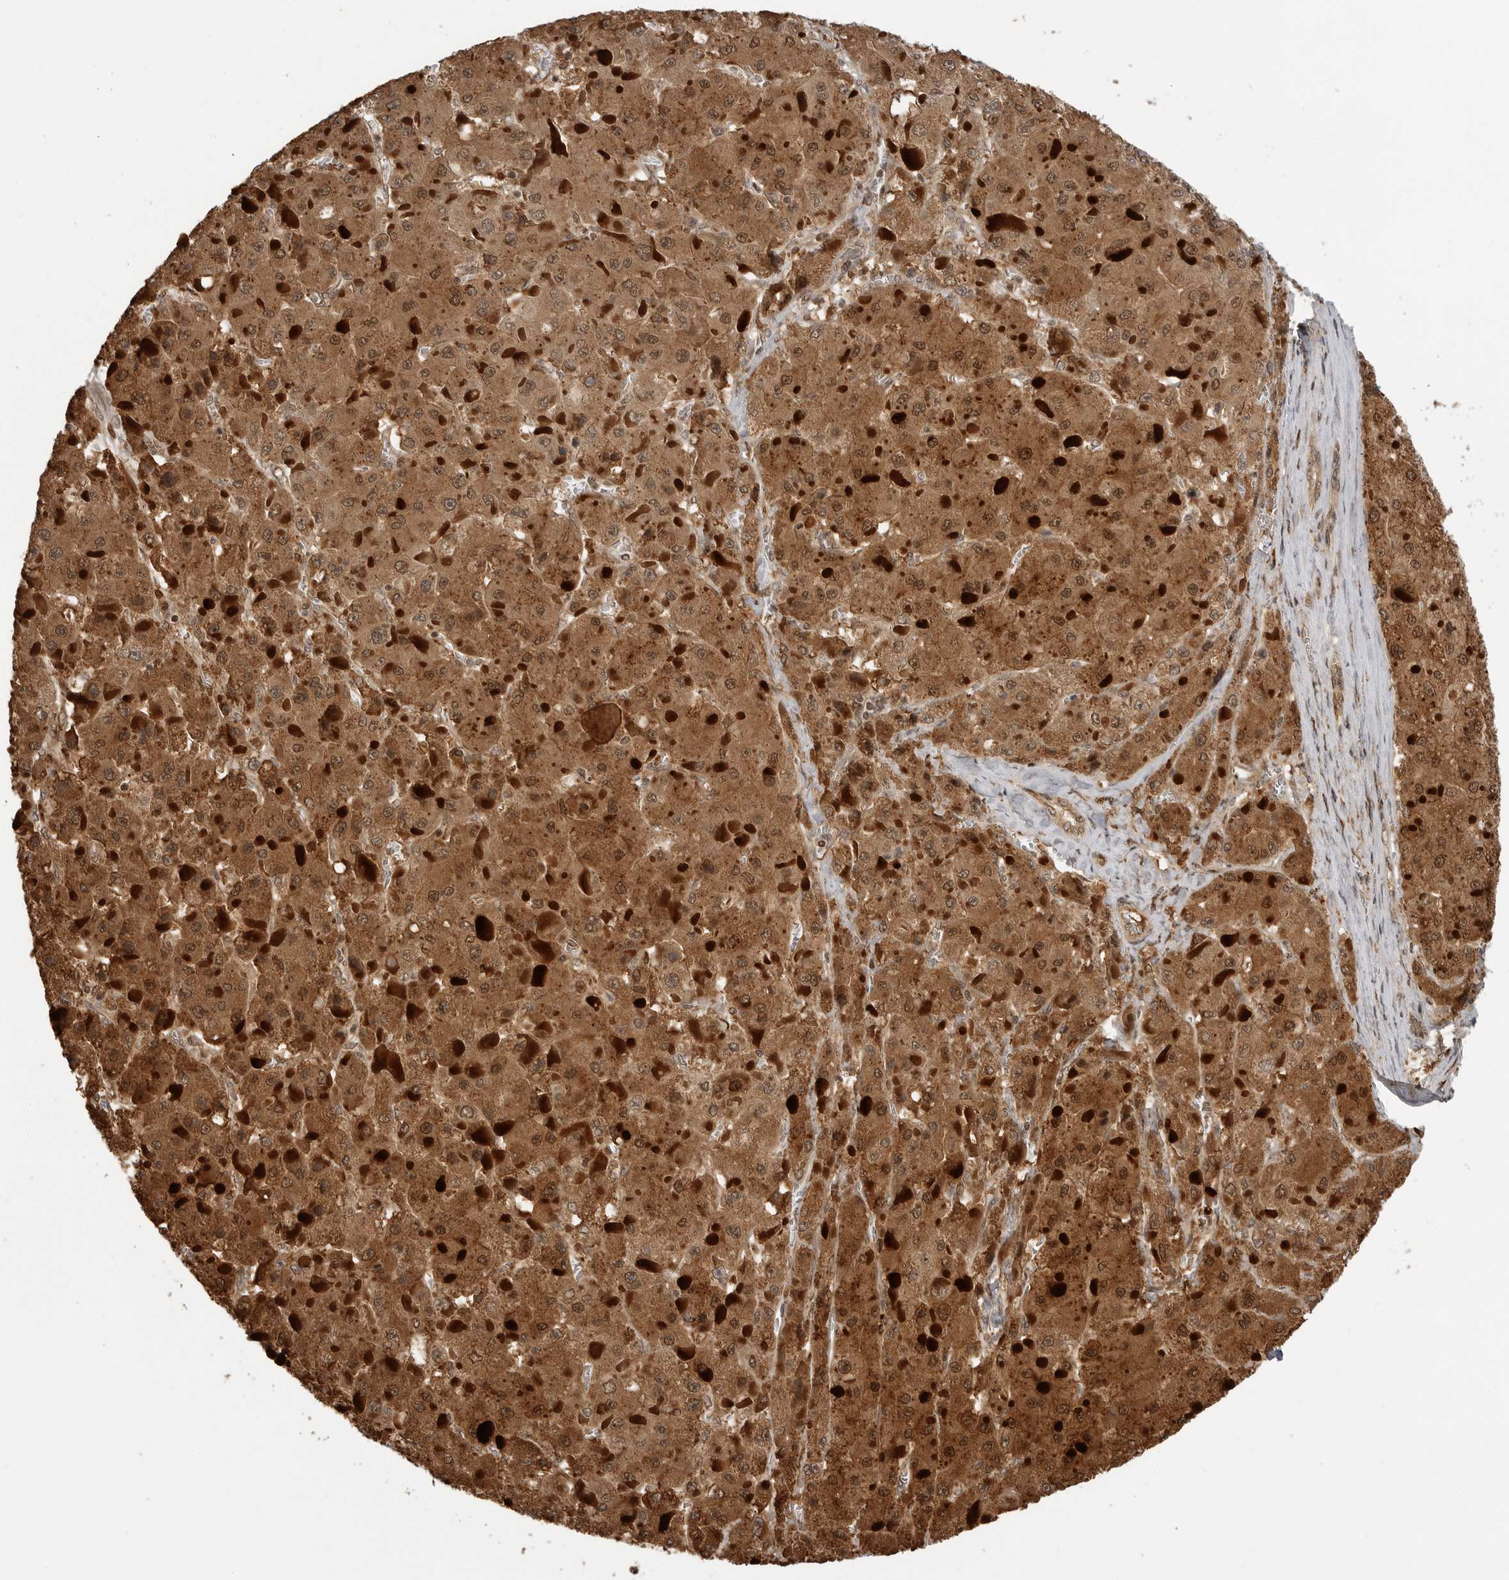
{"staining": {"intensity": "strong", "quantity": ">75%", "location": "cytoplasmic/membranous,nuclear"}, "tissue": "liver cancer", "cell_type": "Tumor cells", "image_type": "cancer", "snomed": [{"axis": "morphology", "description": "Carcinoma, Hepatocellular, NOS"}, {"axis": "topography", "description": "Liver"}], "caption": "Human liver cancer stained with a protein marker reveals strong staining in tumor cells.", "gene": "BMP2K", "patient": {"sex": "female", "age": 73}}